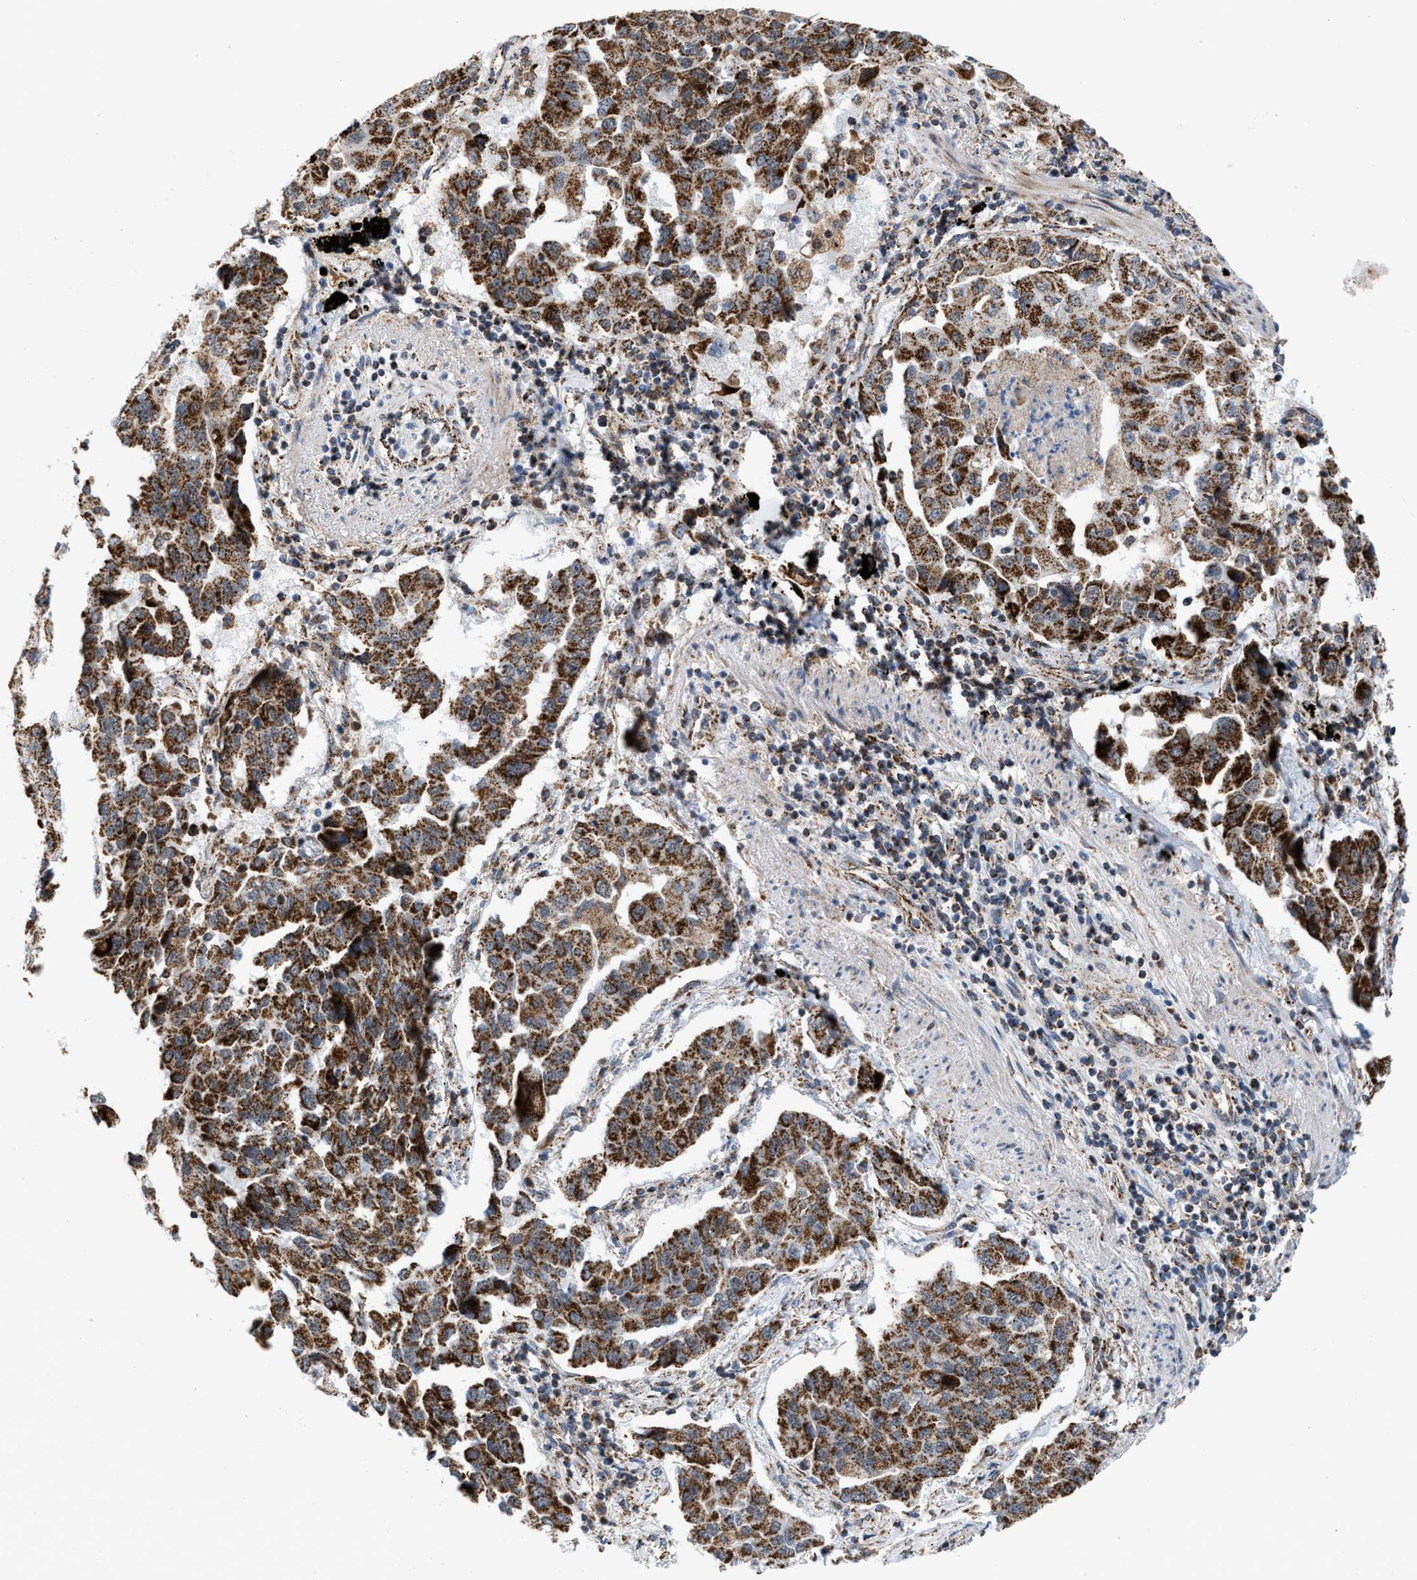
{"staining": {"intensity": "moderate", "quantity": ">75%", "location": "cytoplasmic/membranous"}, "tissue": "lung cancer", "cell_type": "Tumor cells", "image_type": "cancer", "snomed": [{"axis": "morphology", "description": "Adenocarcinoma, NOS"}, {"axis": "topography", "description": "Lung"}], "caption": "The histopathology image shows staining of lung cancer (adenocarcinoma), revealing moderate cytoplasmic/membranous protein expression (brown color) within tumor cells.", "gene": "PMPCA", "patient": {"sex": "female", "age": 65}}